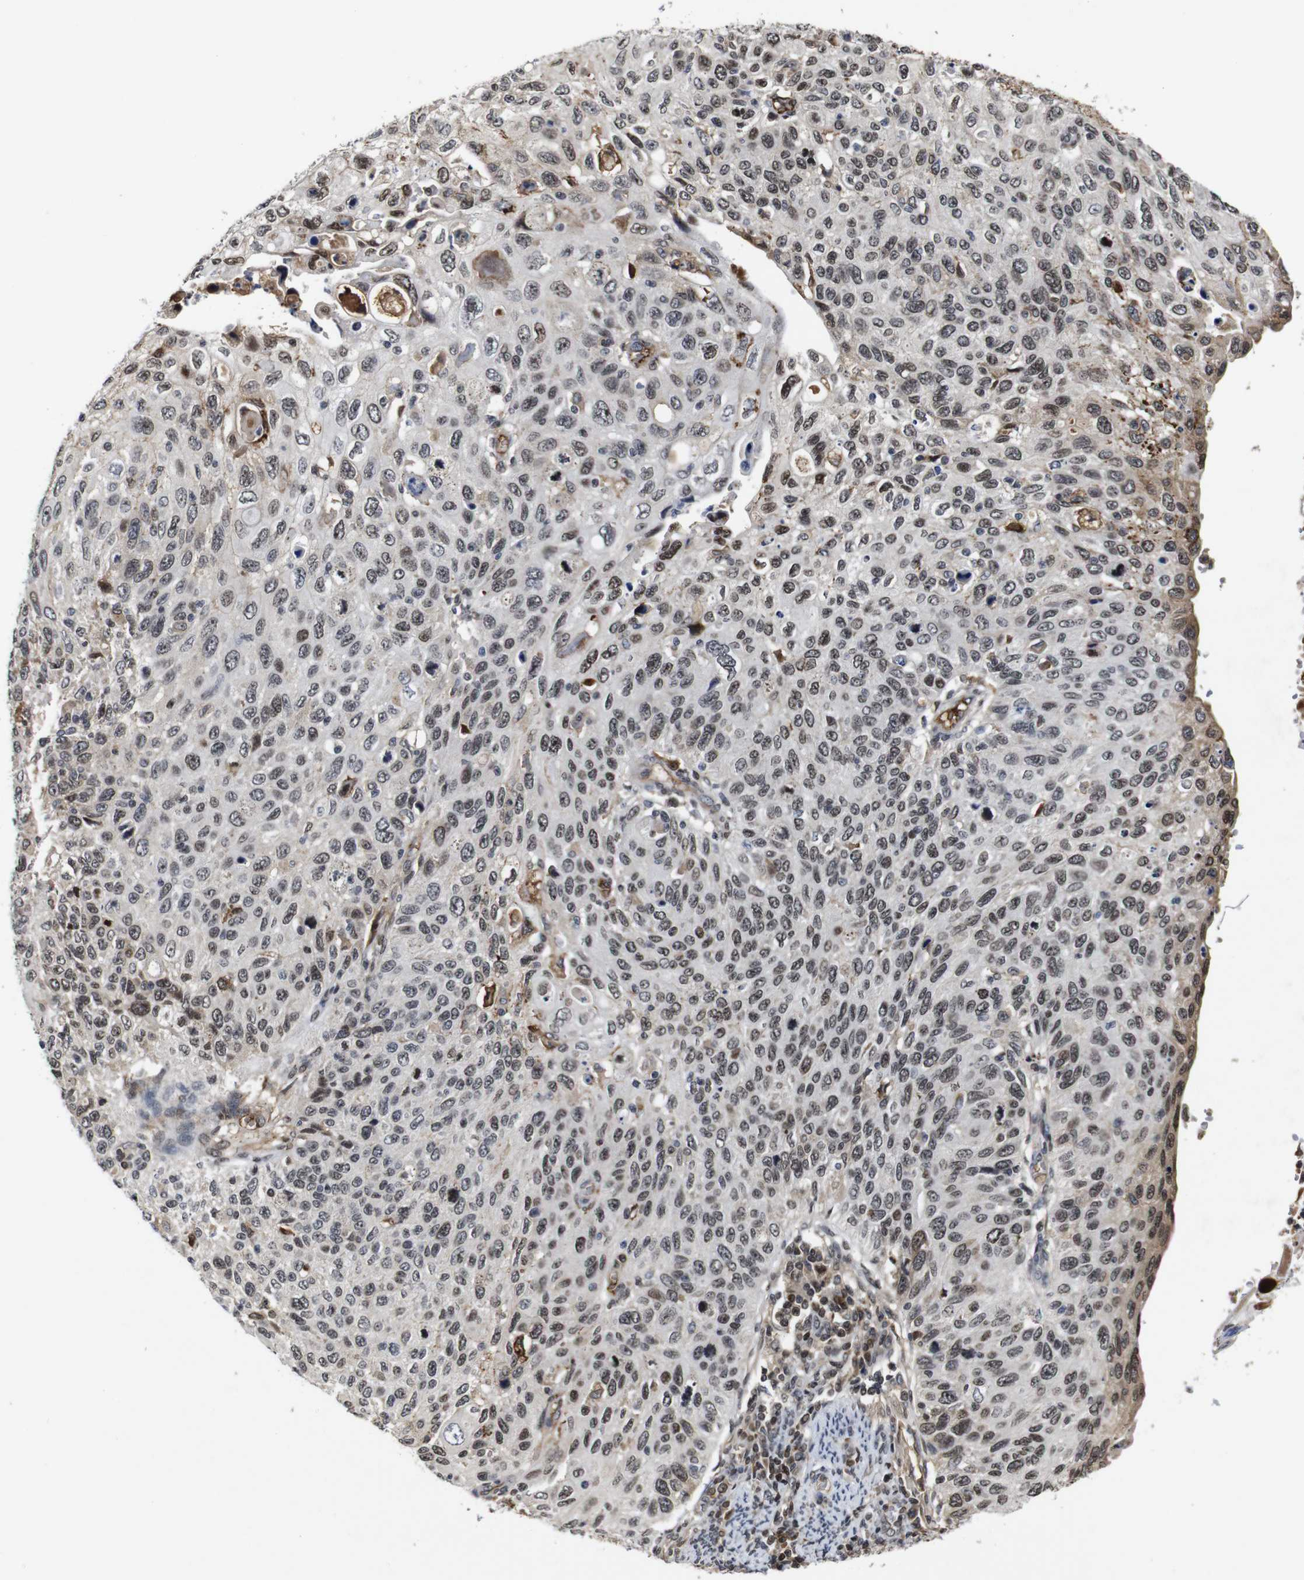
{"staining": {"intensity": "negative", "quantity": "none", "location": "none"}, "tissue": "cervical cancer", "cell_type": "Tumor cells", "image_type": "cancer", "snomed": [{"axis": "morphology", "description": "Squamous cell carcinoma, NOS"}, {"axis": "topography", "description": "Cervix"}], "caption": "IHC of cervical cancer reveals no positivity in tumor cells. (DAB IHC visualized using brightfield microscopy, high magnification).", "gene": "MYC", "patient": {"sex": "female", "age": 70}}